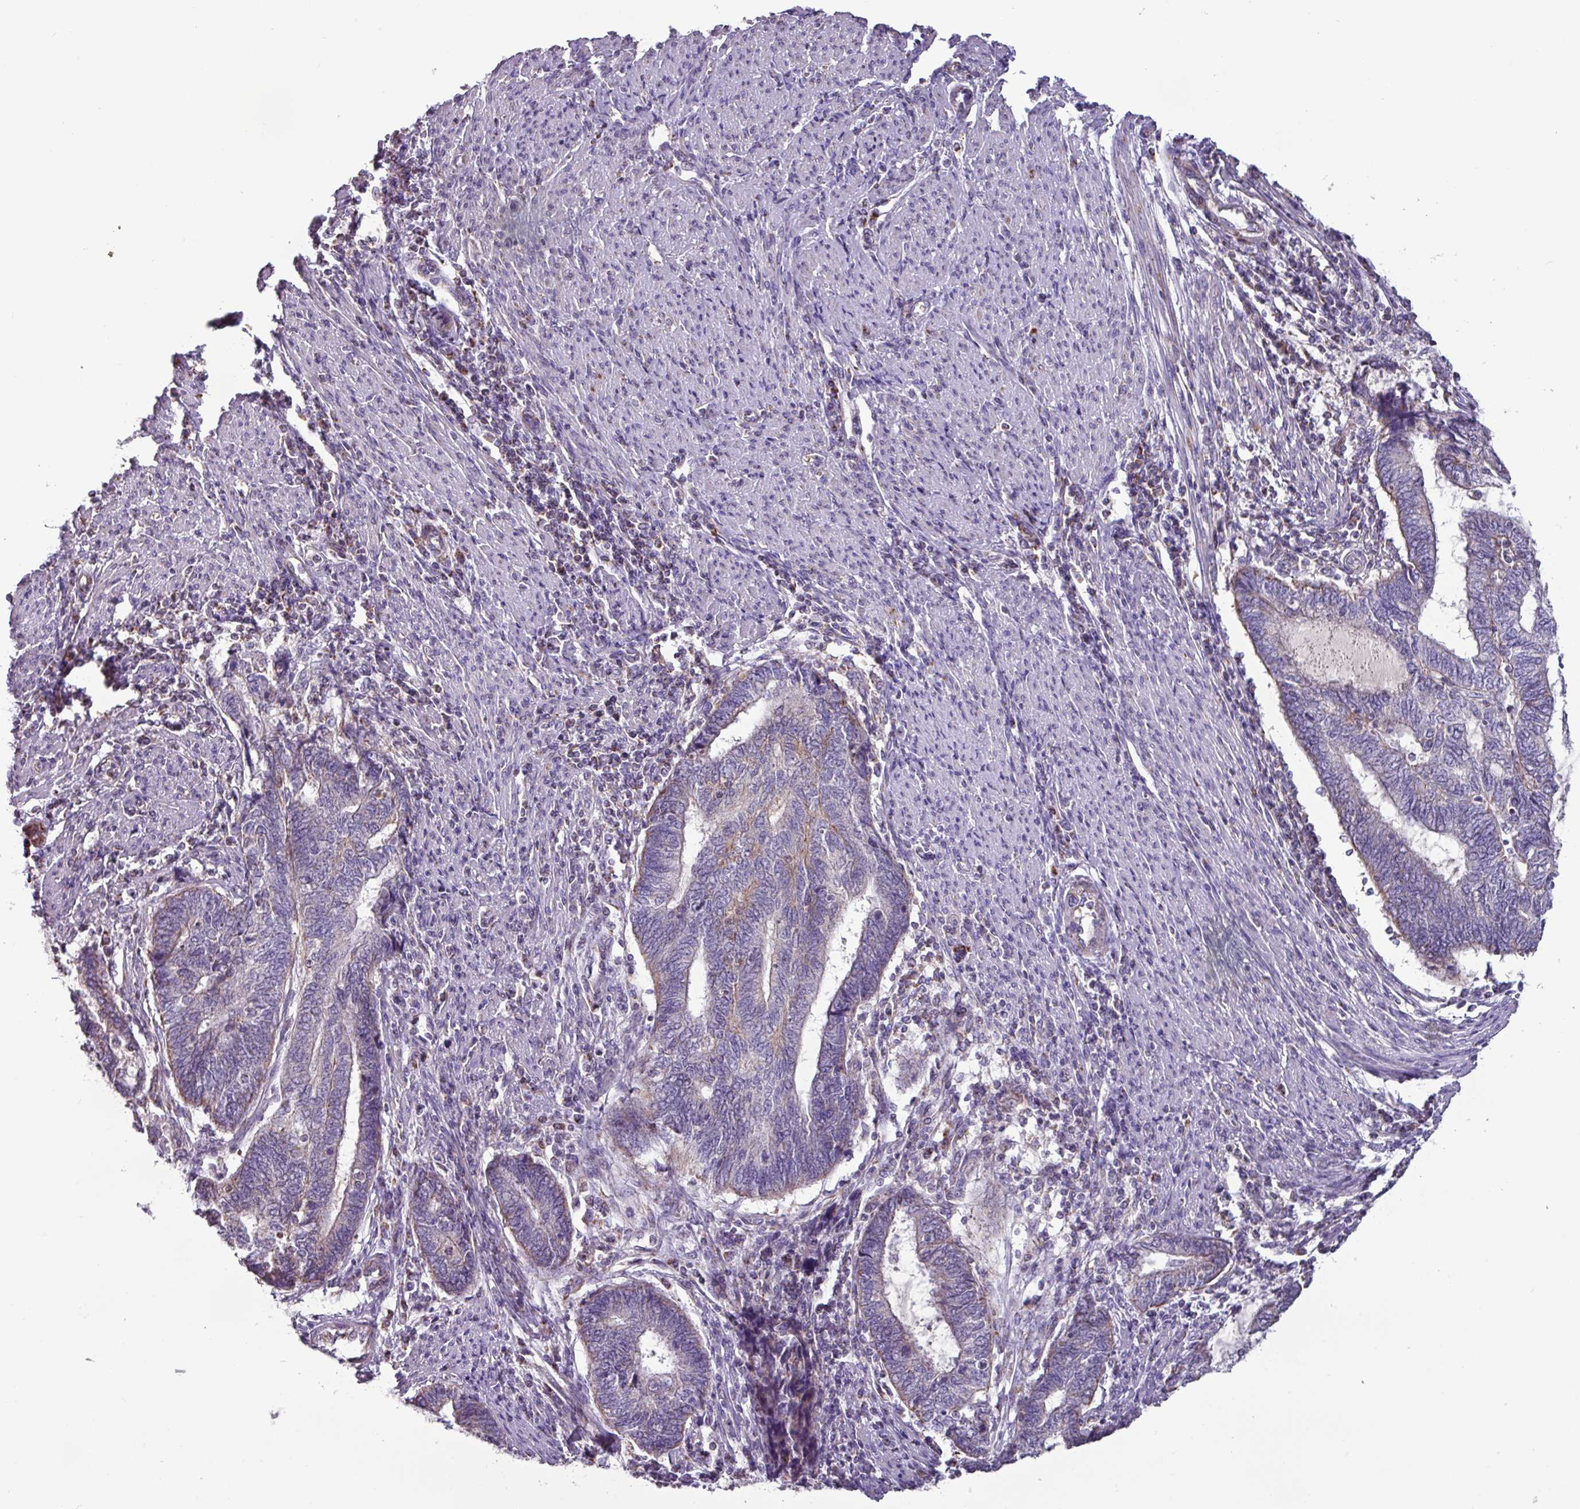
{"staining": {"intensity": "weak", "quantity": "<25%", "location": "cytoplasmic/membranous"}, "tissue": "endometrial cancer", "cell_type": "Tumor cells", "image_type": "cancer", "snomed": [{"axis": "morphology", "description": "Adenocarcinoma, NOS"}, {"axis": "topography", "description": "Uterus"}, {"axis": "topography", "description": "Endometrium"}], "caption": "Endometrial adenocarcinoma stained for a protein using immunohistochemistry (IHC) exhibits no positivity tumor cells.", "gene": "MT-ND4", "patient": {"sex": "female", "age": 70}}